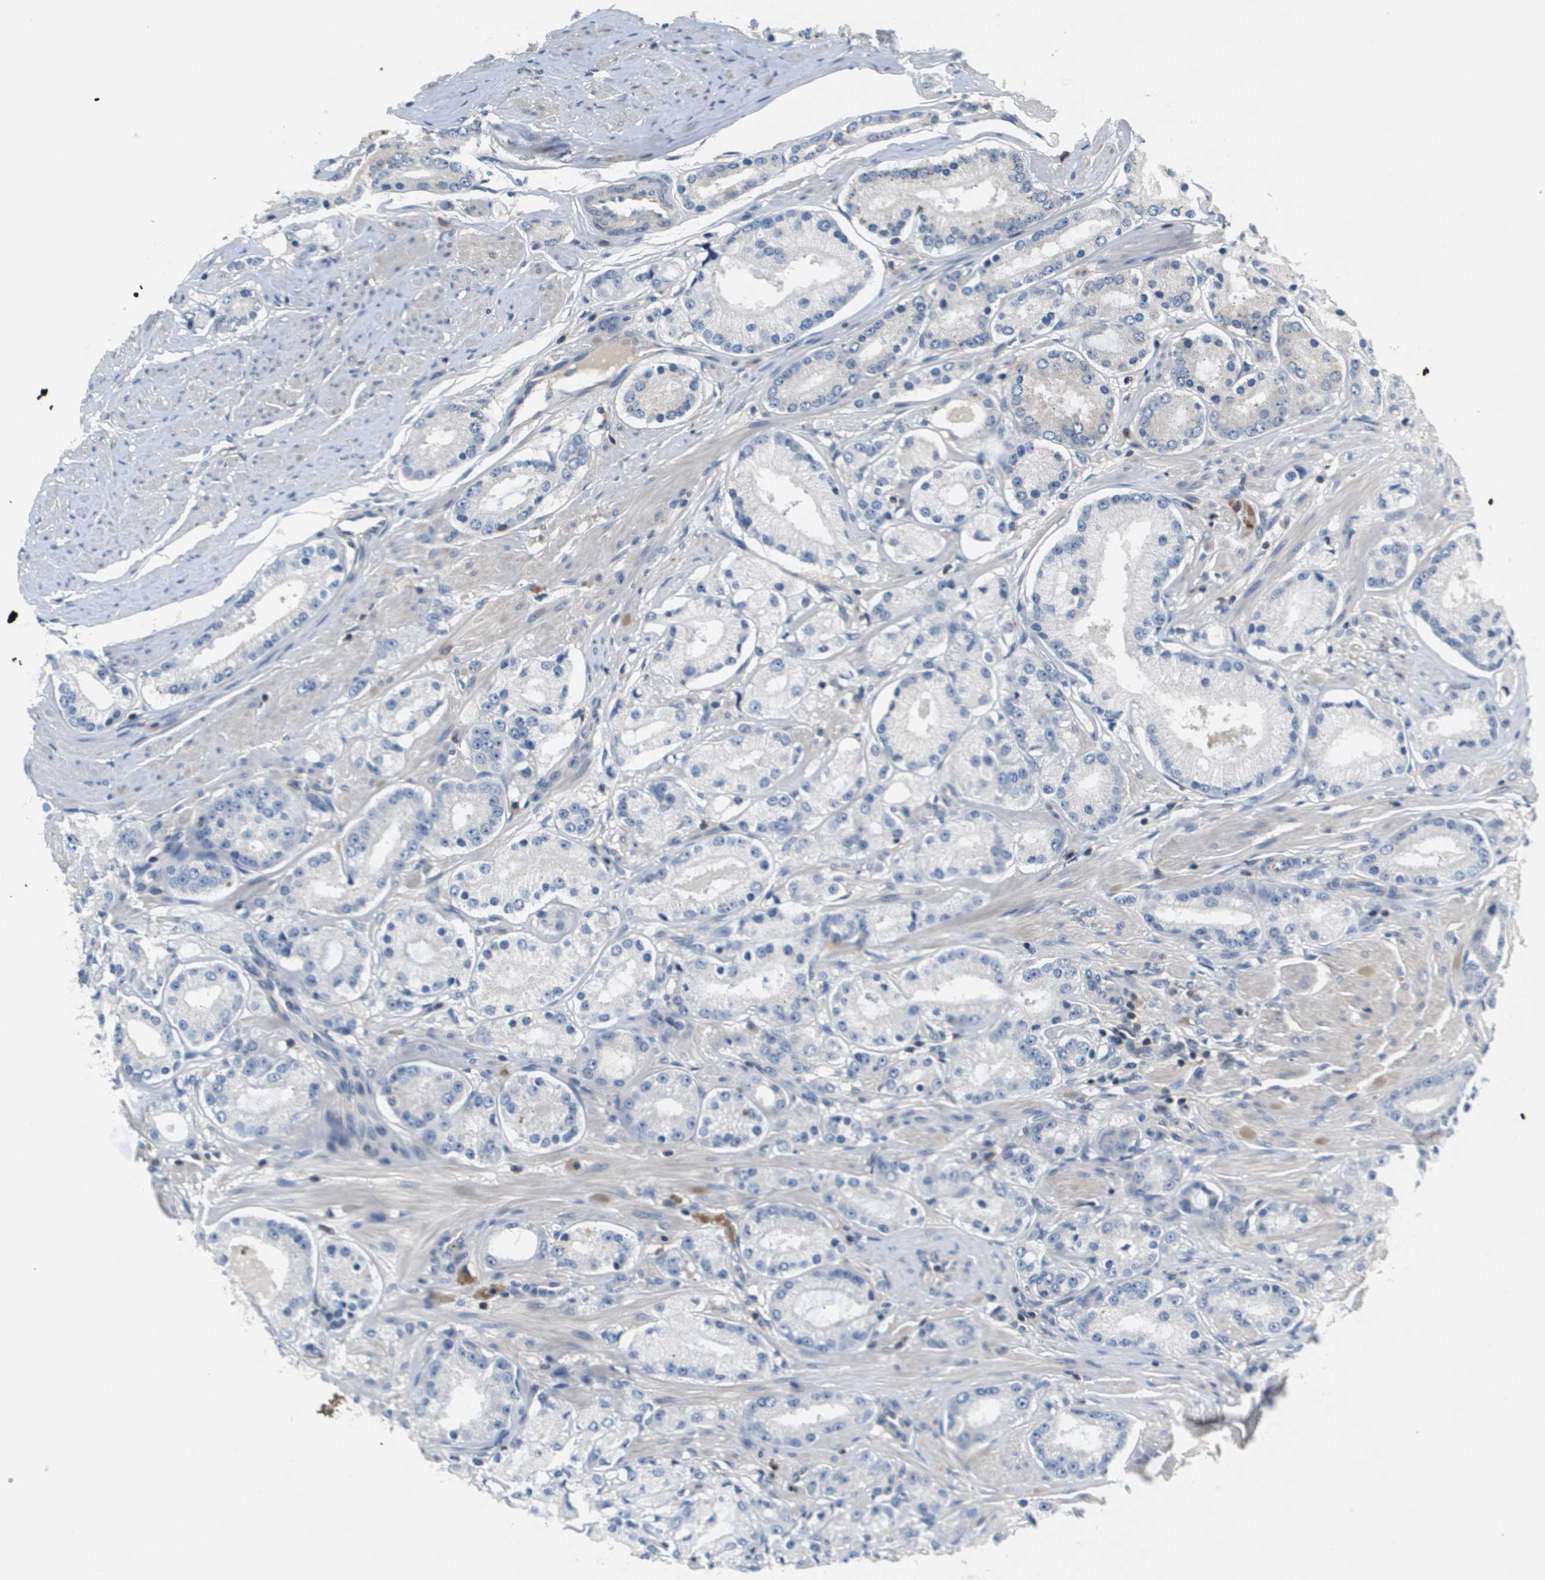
{"staining": {"intensity": "negative", "quantity": "none", "location": "none"}, "tissue": "prostate cancer", "cell_type": "Tumor cells", "image_type": "cancer", "snomed": [{"axis": "morphology", "description": "Adenocarcinoma, Low grade"}, {"axis": "topography", "description": "Prostate"}], "caption": "This is an immunohistochemistry photomicrograph of human adenocarcinoma (low-grade) (prostate). There is no positivity in tumor cells.", "gene": "KCNQ5", "patient": {"sex": "male", "age": 63}}